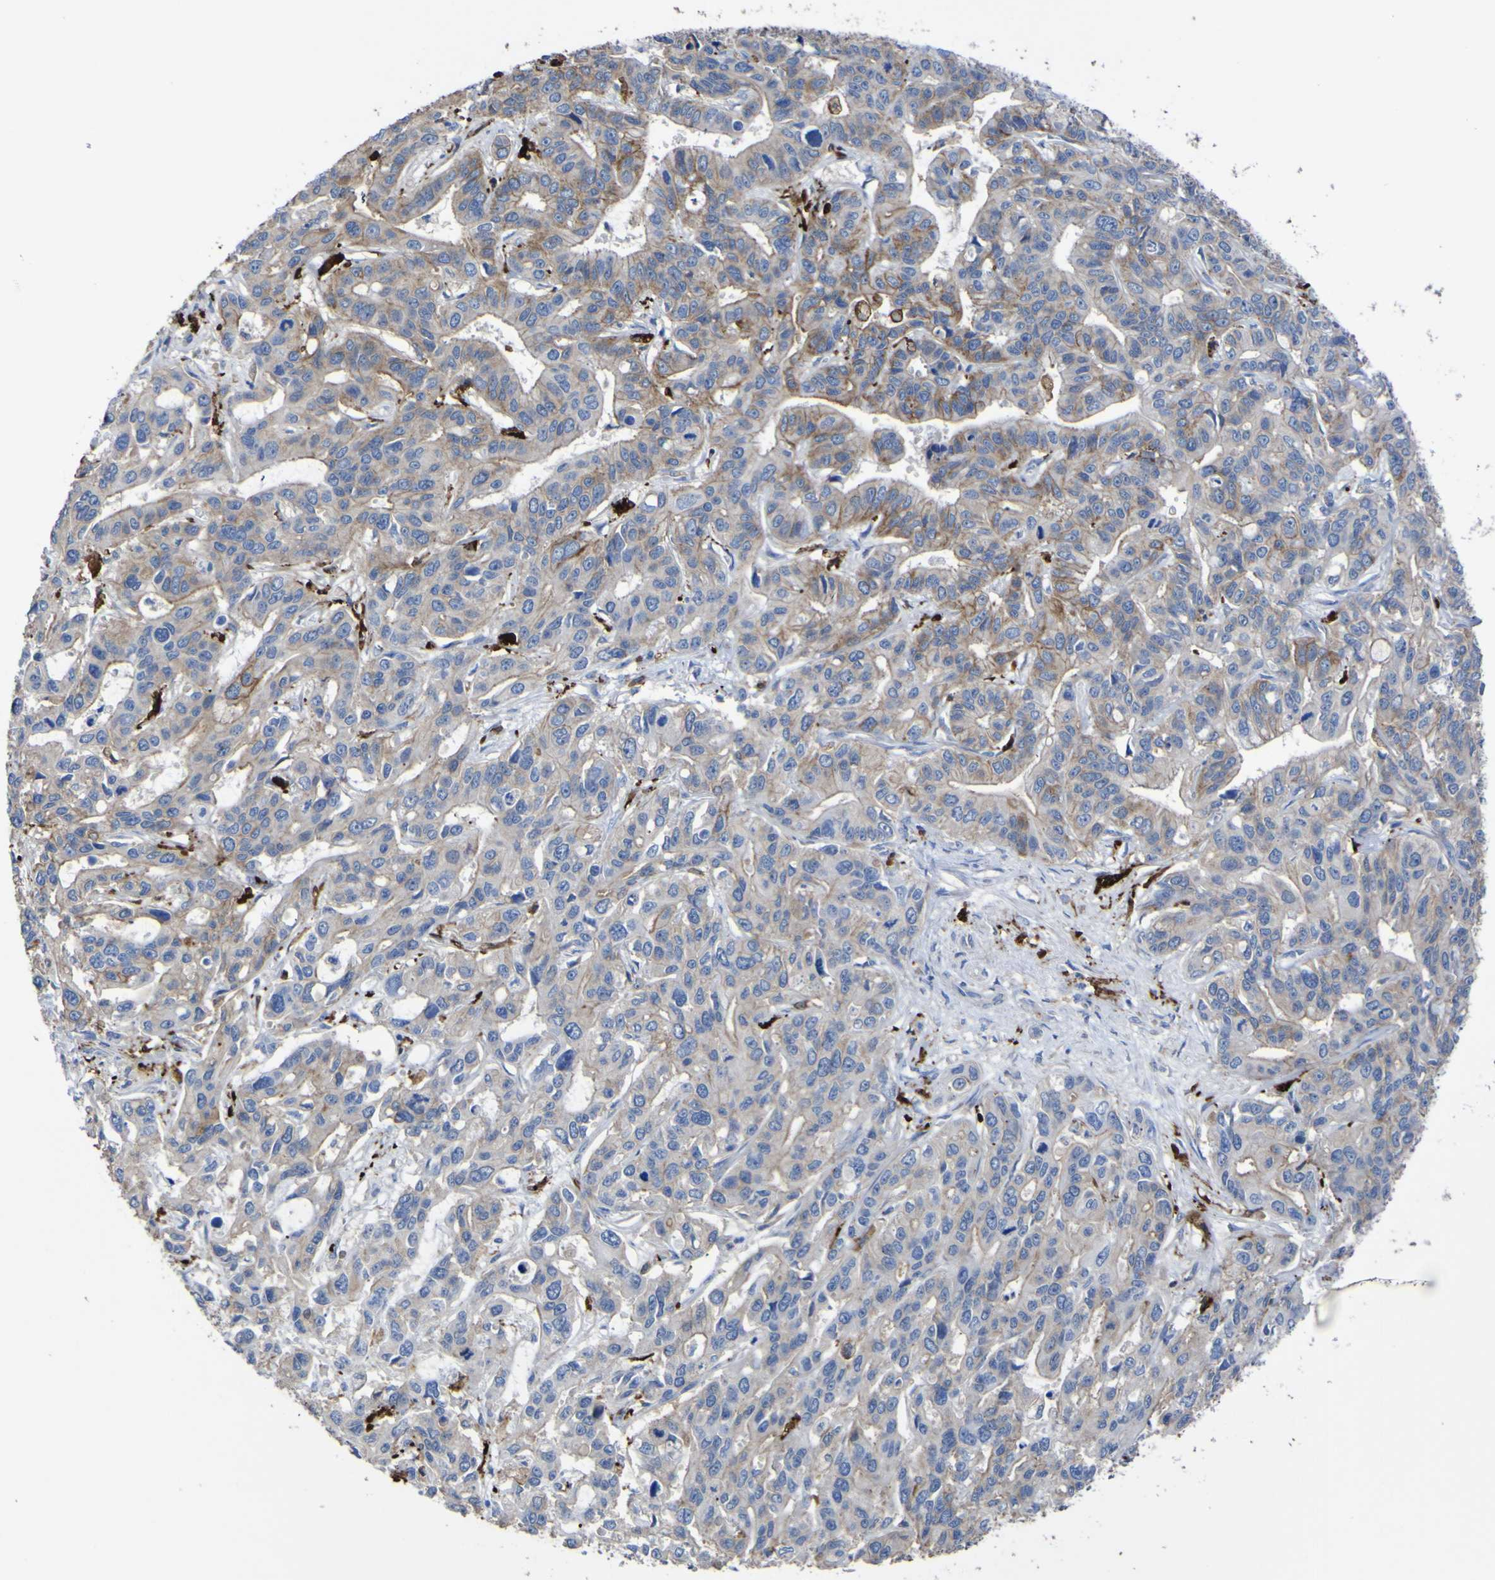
{"staining": {"intensity": "moderate", "quantity": "<25%", "location": "cytoplasmic/membranous"}, "tissue": "liver cancer", "cell_type": "Tumor cells", "image_type": "cancer", "snomed": [{"axis": "morphology", "description": "Cholangiocarcinoma"}, {"axis": "topography", "description": "Liver"}], "caption": "Immunohistochemical staining of human liver cancer demonstrates low levels of moderate cytoplasmic/membranous protein staining in about <25% of tumor cells.", "gene": "AGO4", "patient": {"sex": "female", "age": 65}}